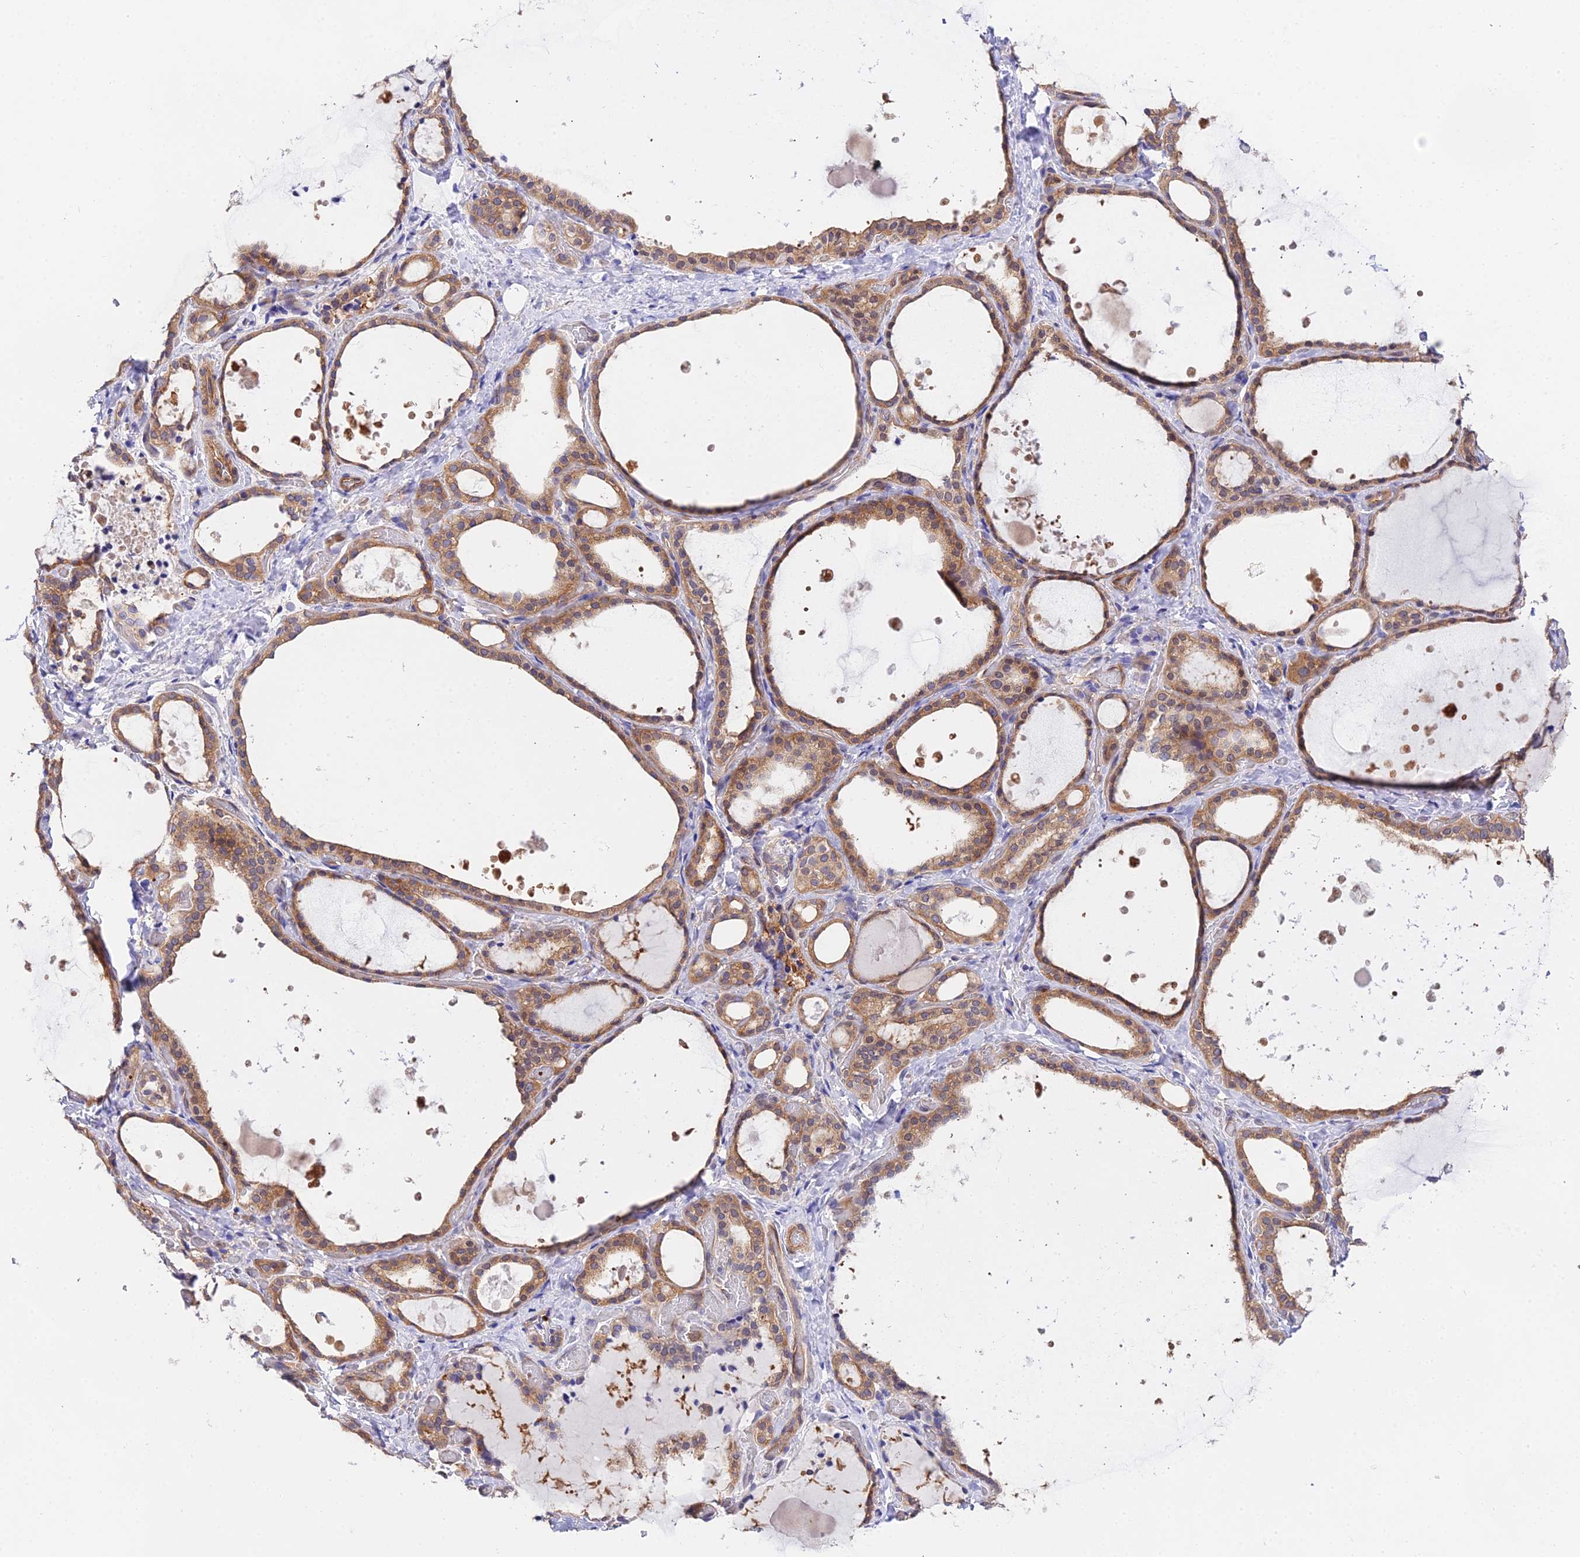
{"staining": {"intensity": "moderate", "quantity": ">75%", "location": "cytoplasmic/membranous,nuclear"}, "tissue": "thyroid gland", "cell_type": "Glandular cells", "image_type": "normal", "snomed": [{"axis": "morphology", "description": "Normal tissue, NOS"}, {"axis": "topography", "description": "Thyroid gland"}], "caption": "The immunohistochemical stain shows moderate cytoplasmic/membranous,nuclear positivity in glandular cells of normal thyroid gland.", "gene": "PPP2R2A", "patient": {"sex": "female", "age": 44}}